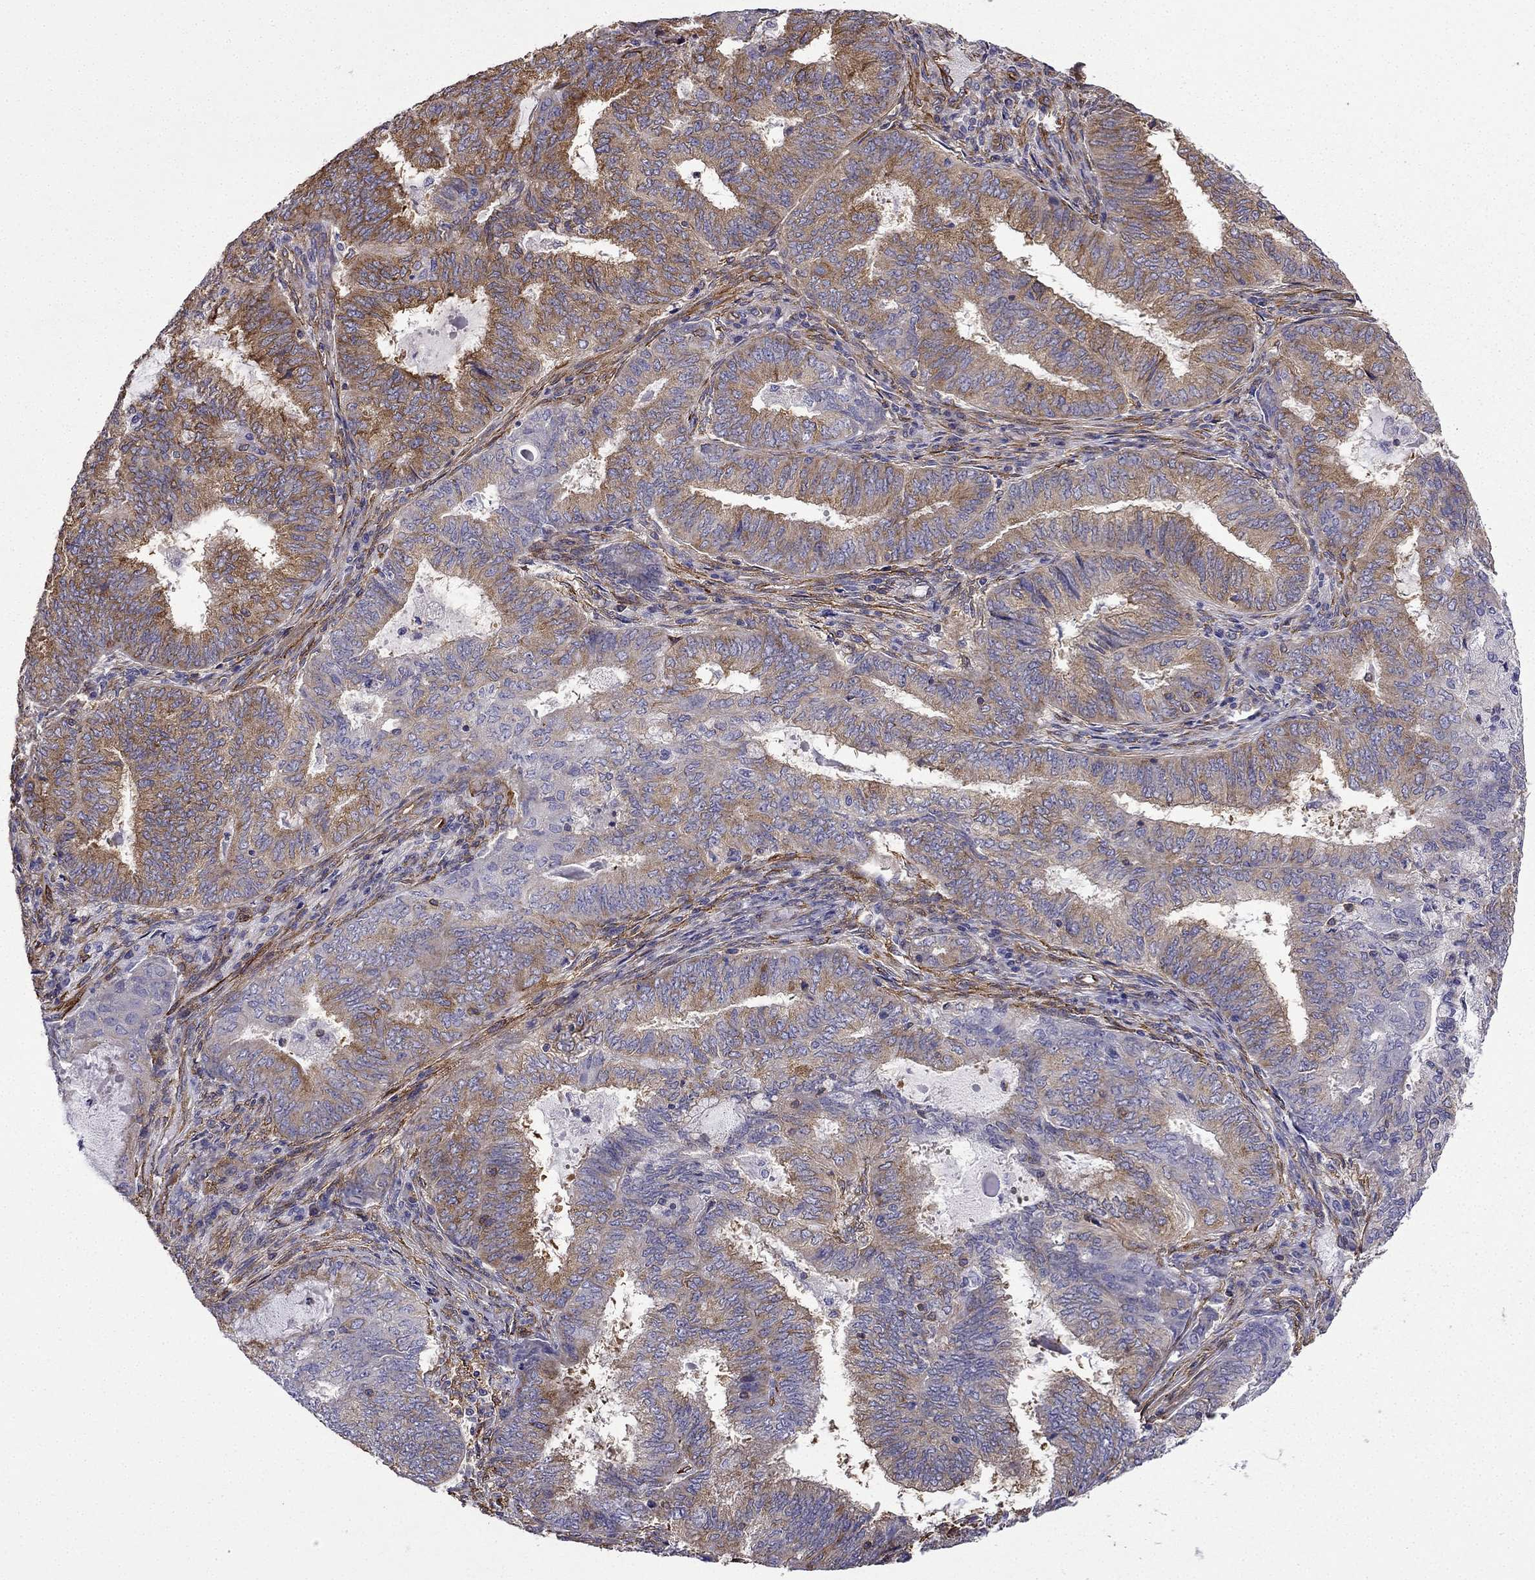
{"staining": {"intensity": "moderate", "quantity": ">75%", "location": "cytoplasmic/membranous"}, "tissue": "endometrial cancer", "cell_type": "Tumor cells", "image_type": "cancer", "snomed": [{"axis": "morphology", "description": "Adenocarcinoma, NOS"}, {"axis": "topography", "description": "Endometrium"}], "caption": "Endometrial cancer (adenocarcinoma) stained for a protein demonstrates moderate cytoplasmic/membranous positivity in tumor cells. The protein is shown in brown color, while the nuclei are stained blue.", "gene": "MAP4", "patient": {"sex": "female", "age": 62}}